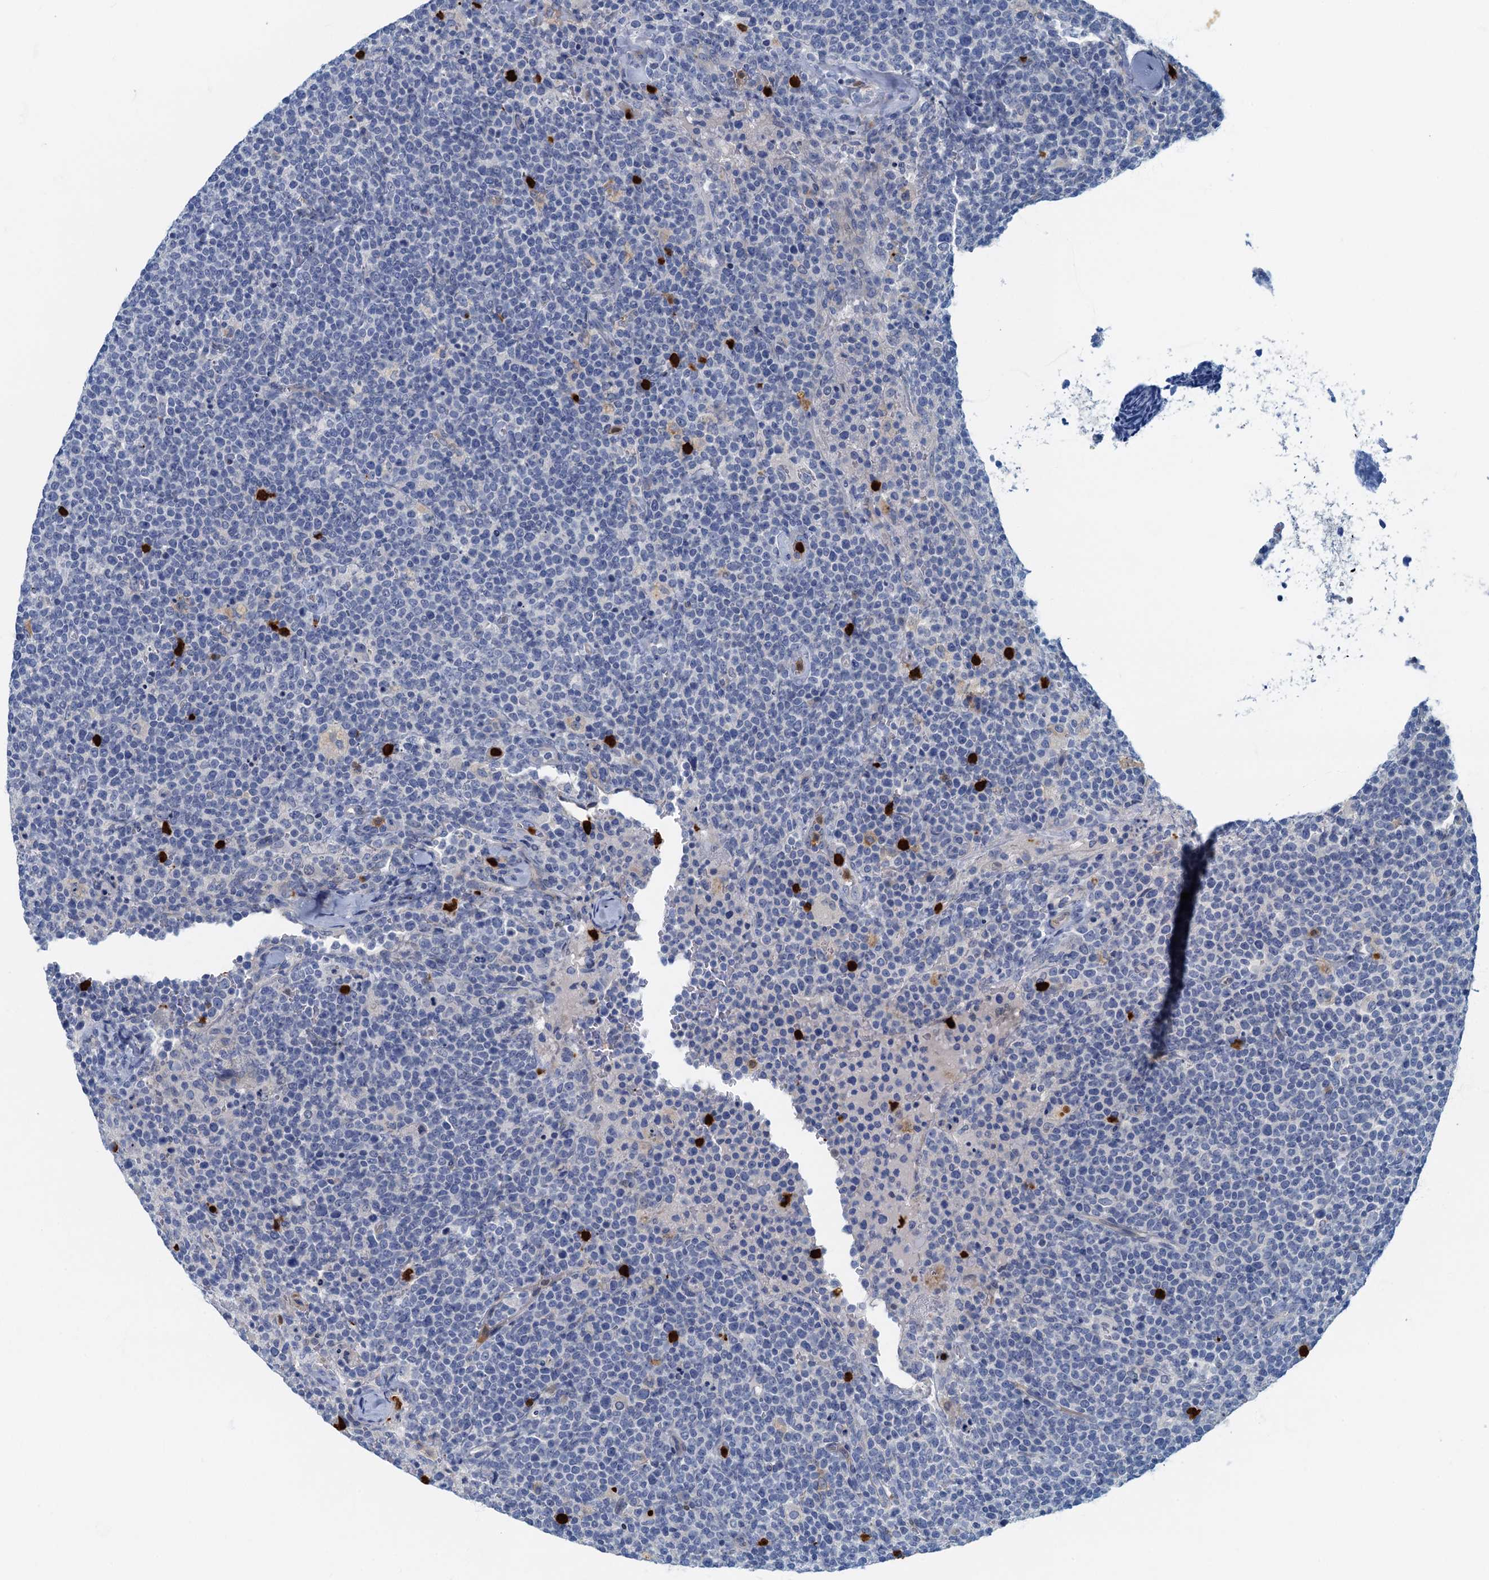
{"staining": {"intensity": "negative", "quantity": "none", "location": "none"}, "tissue": "lymphoma", "cell_type": "Tumor cells", "image_type": "cancer", "snomed": [{"axis": "morphology", "description": "Malignant lymphoma, non-Hodgkin's type, High grade"}, {"axis": "topography", "description": "Lymph node"}], "caption": "High magnification brightfield microscopy of malignant lymphoma, non-Hodgkin's type (high-grade) stained with DAB (3,3'-diaminobenzidine) (brown) and counterstained with hematoxylin (blue): tumor cells show no significant positivity.", "gene": "ANKDD1A", "patient": {"sex": "male", "age": 61}}